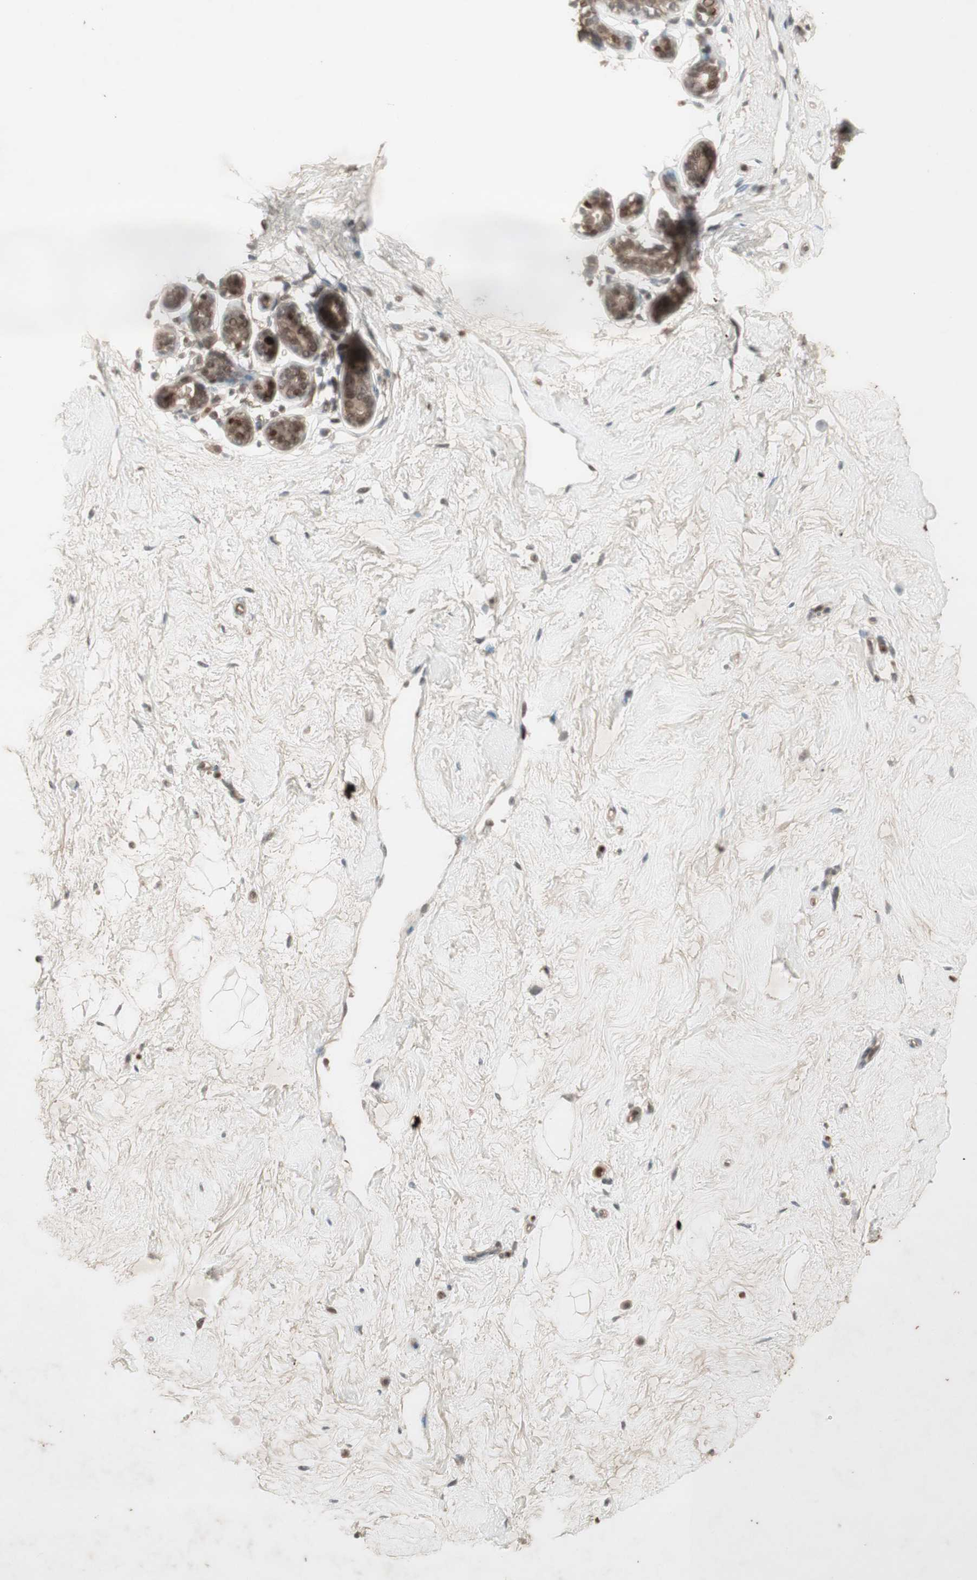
{"staining": {"intensity": "negative", "quantity": "none", "location": "none"}, "tissue": "breast", "cell_type": "Adipocytes", "image_type": "normal", "snomed": [{"axis": "morphology", "description": "Normal tissue, NOS"}, {"axis": "topography", "description": "Breast"}], "caption": "Photomicrograph shows no protein expression in adipocytes of unremarkable breast. Brightfield microscopy of immunohistochemistry stained with DAB (brown) and hematoxylin (blue), captured at high magnification.", "gene": "MSH6", "patient": {"sex": "female", "age": 23}}